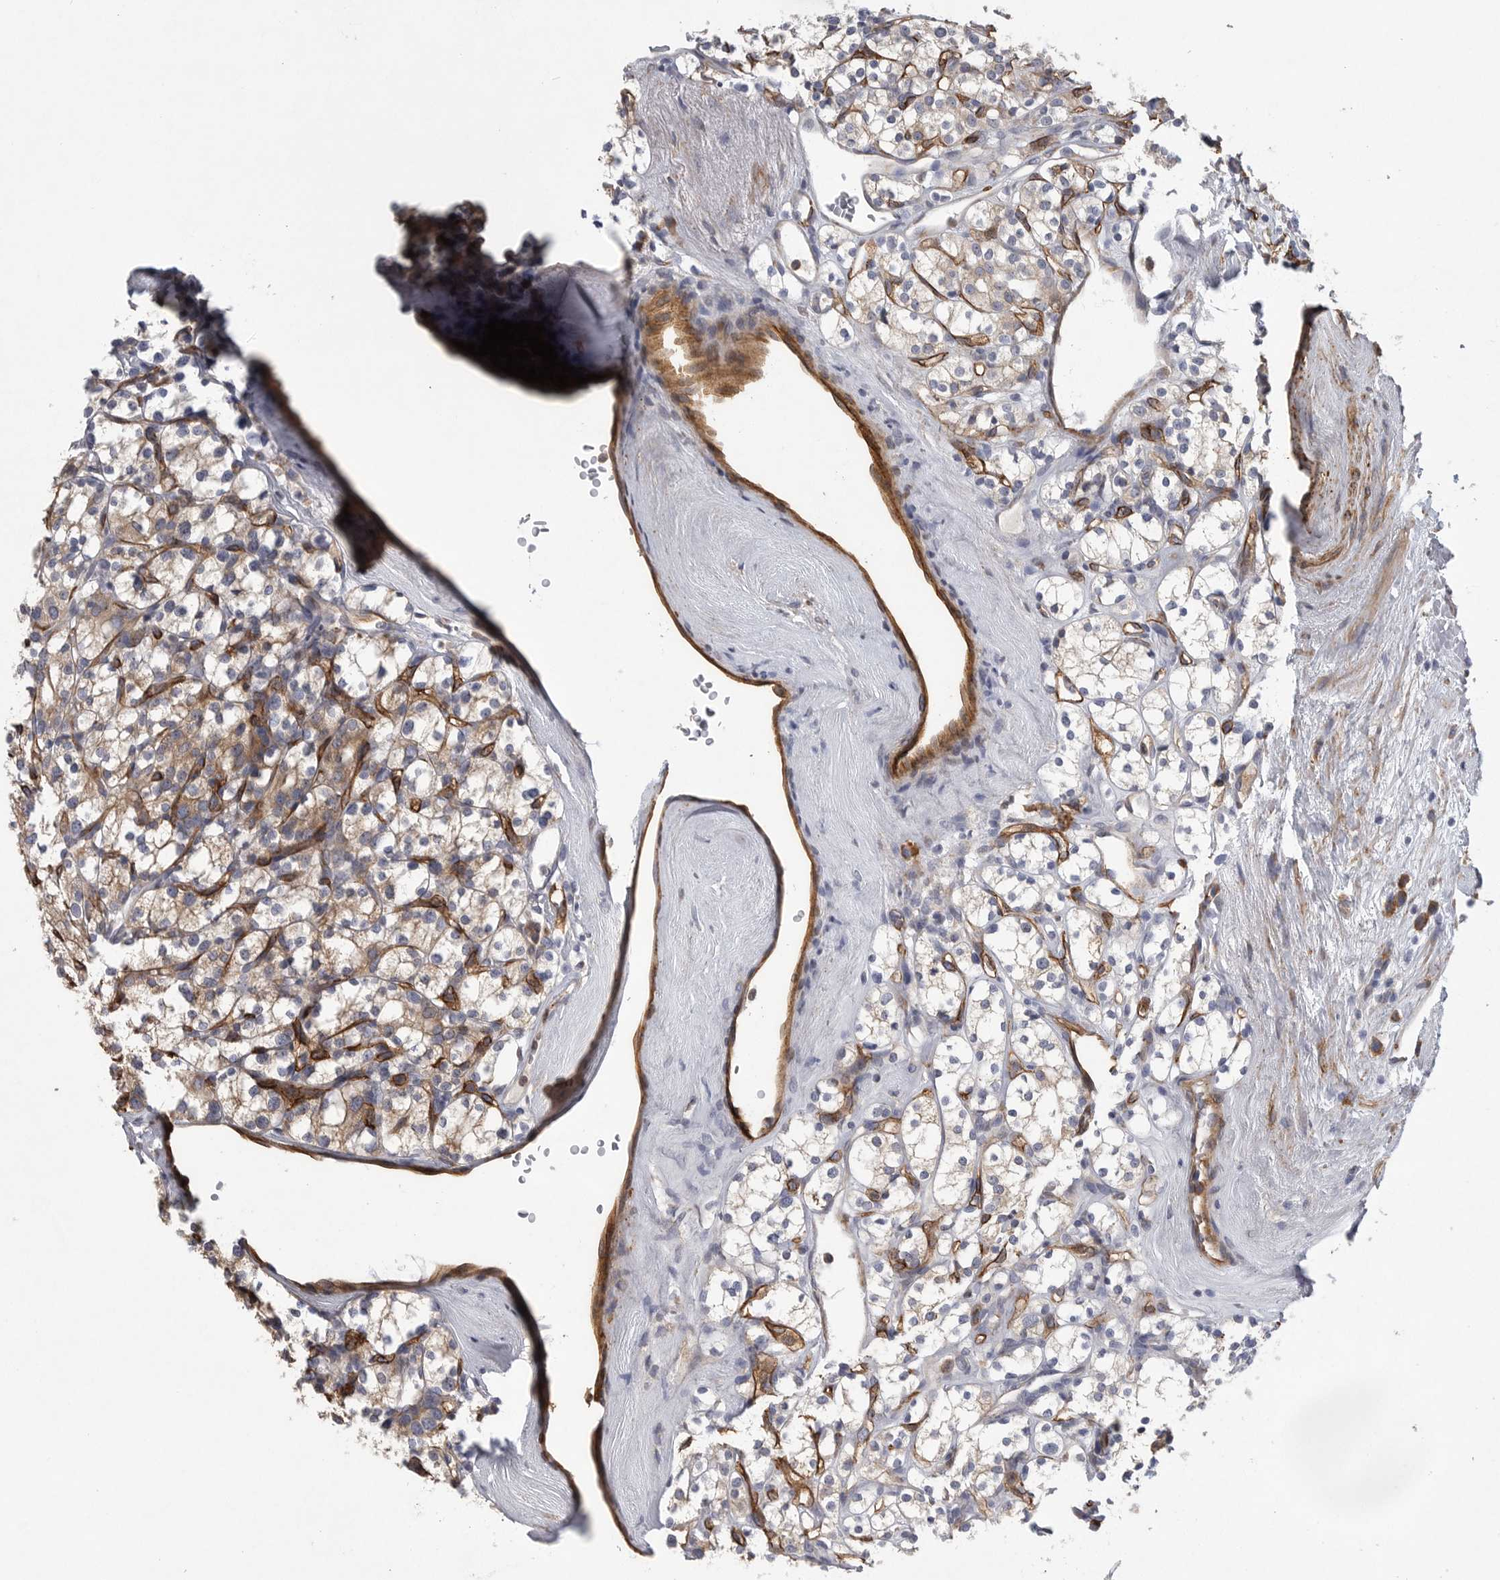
{"staining": {"intensity": "weak", "quantity": "25%-75%", "location": "cytoplasmic/membranous"}, "tissue": "renal cancer", "cell_type": "Tumor cells", "image_type": "cancer", "snomed": [{"axis": "morphology", "description": "Adenocarcinoma, NOS"}, {"axis": "topography", "description": "Kidney"}], "caption": "Renal adenocarcinoma stained with a protein marker displays weak staining in tumor cells.", "gene": "MINPP1", "patient": {"sex": "male", "age": 77}}